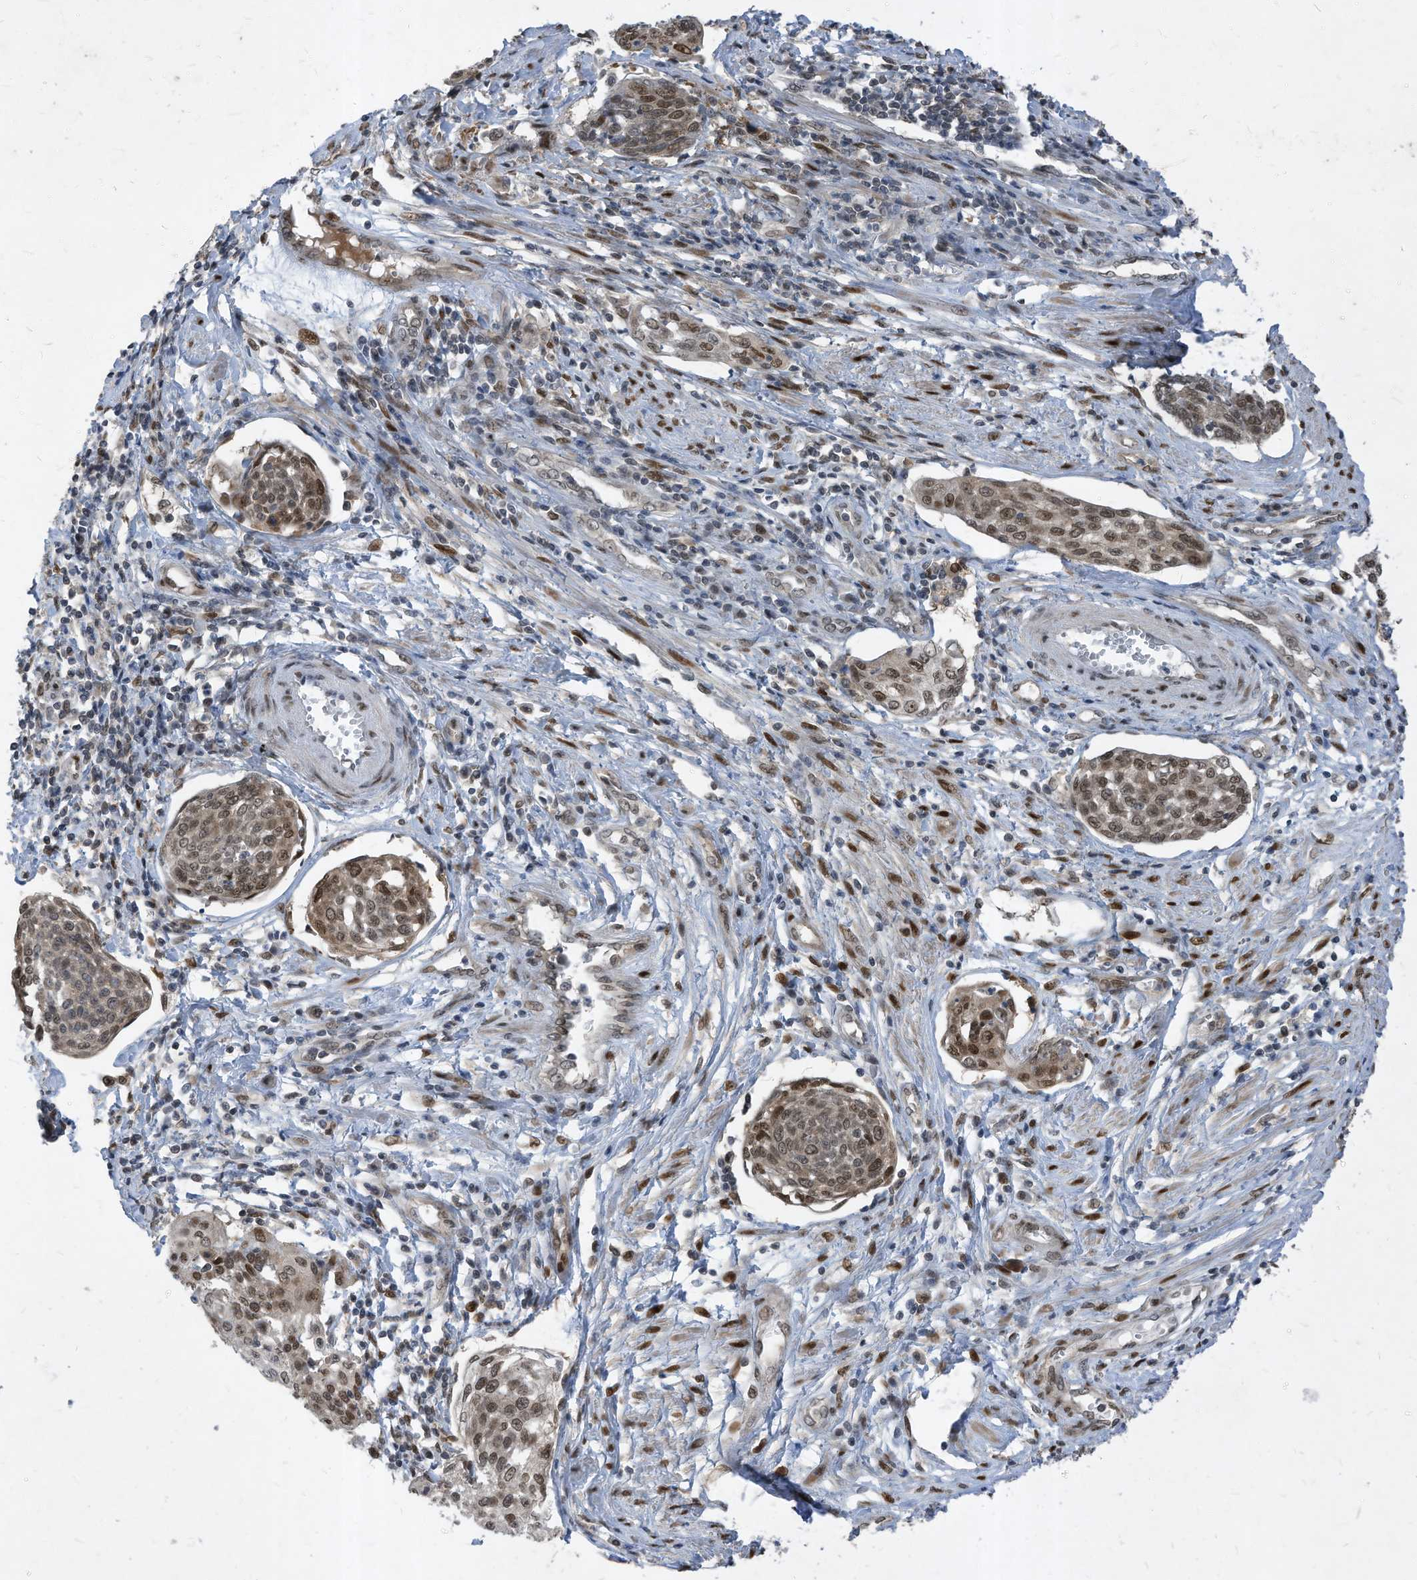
{"staining": {"intensity": "moderate", "quantity": ">75%", "location": "nuclear"}, "tissue": "cervical cancer", "cell_type": "Tumor cells", "image_type": "cancer", "snomed": [{"axis": "morphology", "description": "Squamous cell carcinoma, NOS"}, {"axis": "topography", "description": "Cervix"}], "caption": "High-magnification brightfield microscopy of squamous cell carcinoma (cervical) stained with DAB (3,3'-diaminobenzidine) (brown) and counterstained with hematoxylin (blue). tumor cells exhibit moderate nuclear staining is identified in approximately>75% of cells.", "gene": "KPNB1", "patient": {"sex": "female", "age": 34}}